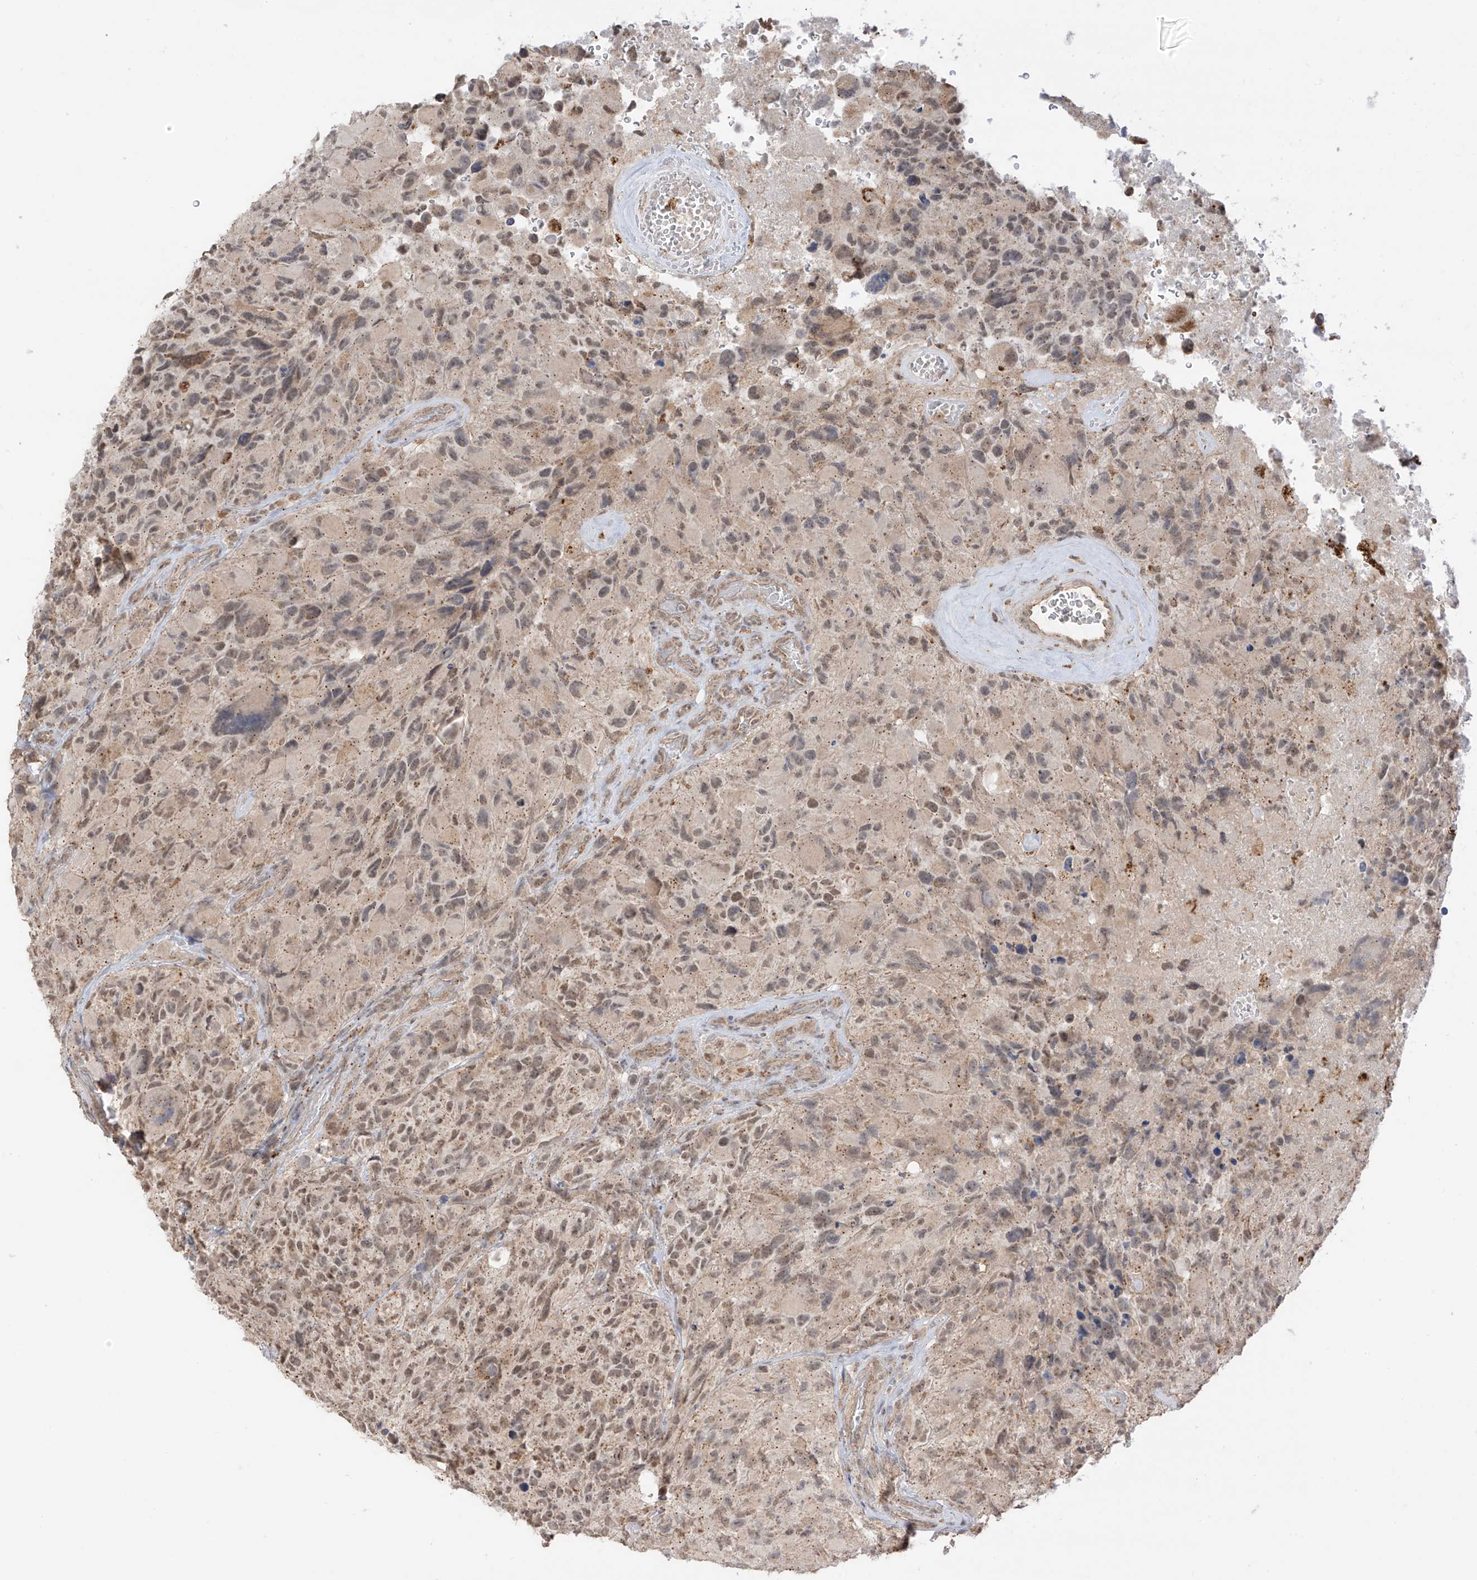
{"staining": {"intensity": "weak", "quantity": "25%-75%", "location": "cytoplasmic/membranous"}, "tissue": "glioma", "cell_type": "Tumor cells", "image_type": "cancer", "snomed": [{"axis": "morphology", "description": "Glioma, malignant, High grade"}, {"axis": "topography", "description": "Brain"}], "caption": "Immunohistochemistry (IHC) micrograph of human malignant high-grade glioma stained for a protein (brown), which reveals low levels of weak cytoplasmic/membranous positivity in approximately 25%-75% of tumor cells.", "gene": "N4BP3", "patient": {"sex": "male", "age": 69}}